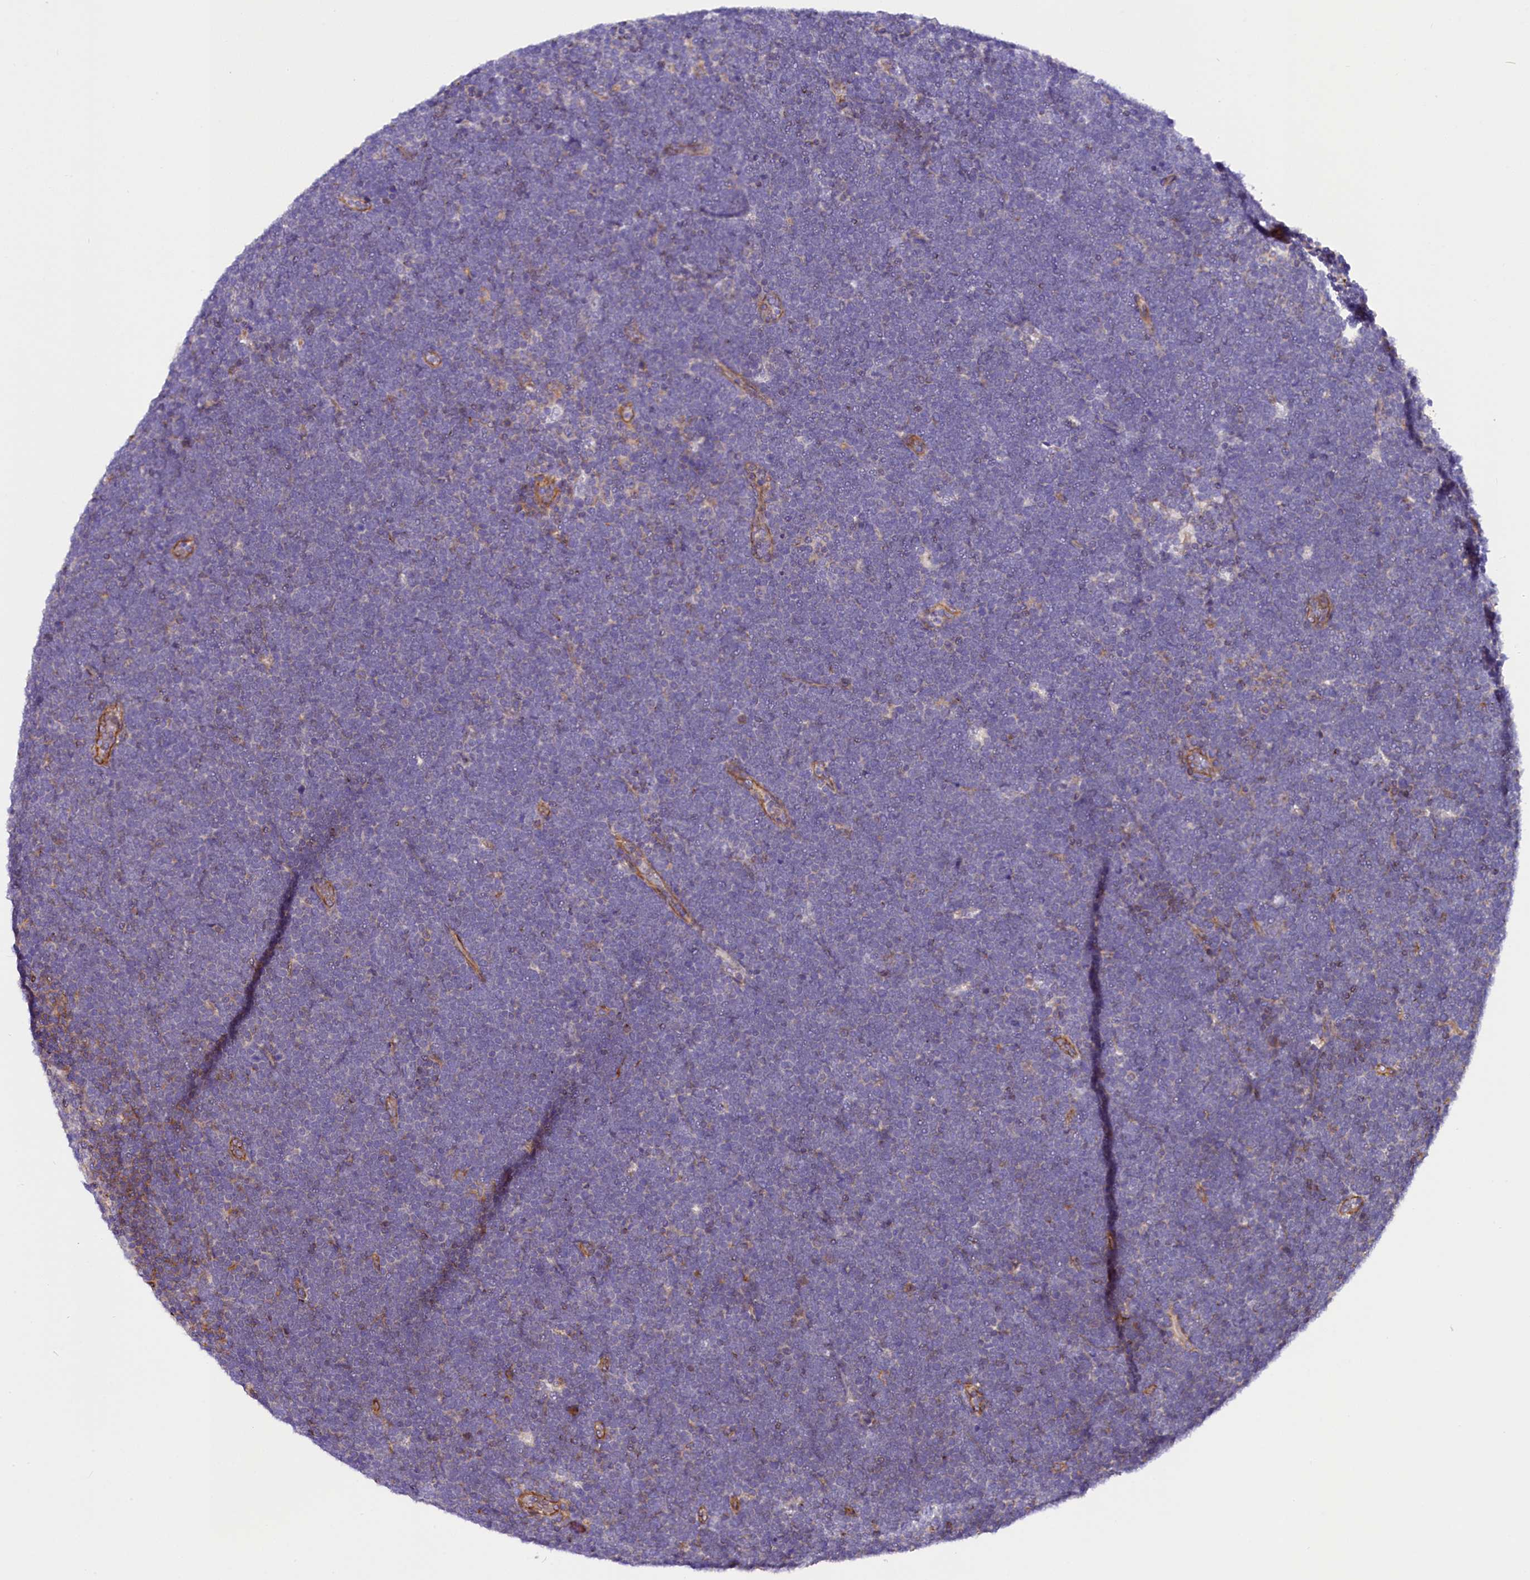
{"staining": {"intensity": "negative", "quantity": "none", "location": "none"}, "tissue": "lymphoma", "cell_type": "Tumor cells", "image_type": "cancer", "snomed": [{"axis": "morphology", "description": "Malignant lymphoma, non-Hodgkin's type, High grade"}, {"axis": "topography", "description": "Lymph node"}], "caption": "A micrograph of lymphoma stained for a protein exhibits no brown staining in tumor cells. Nuclei are stained in blue.", "gene": "MED20", "patient": {"sex": "male", "age": 13}}